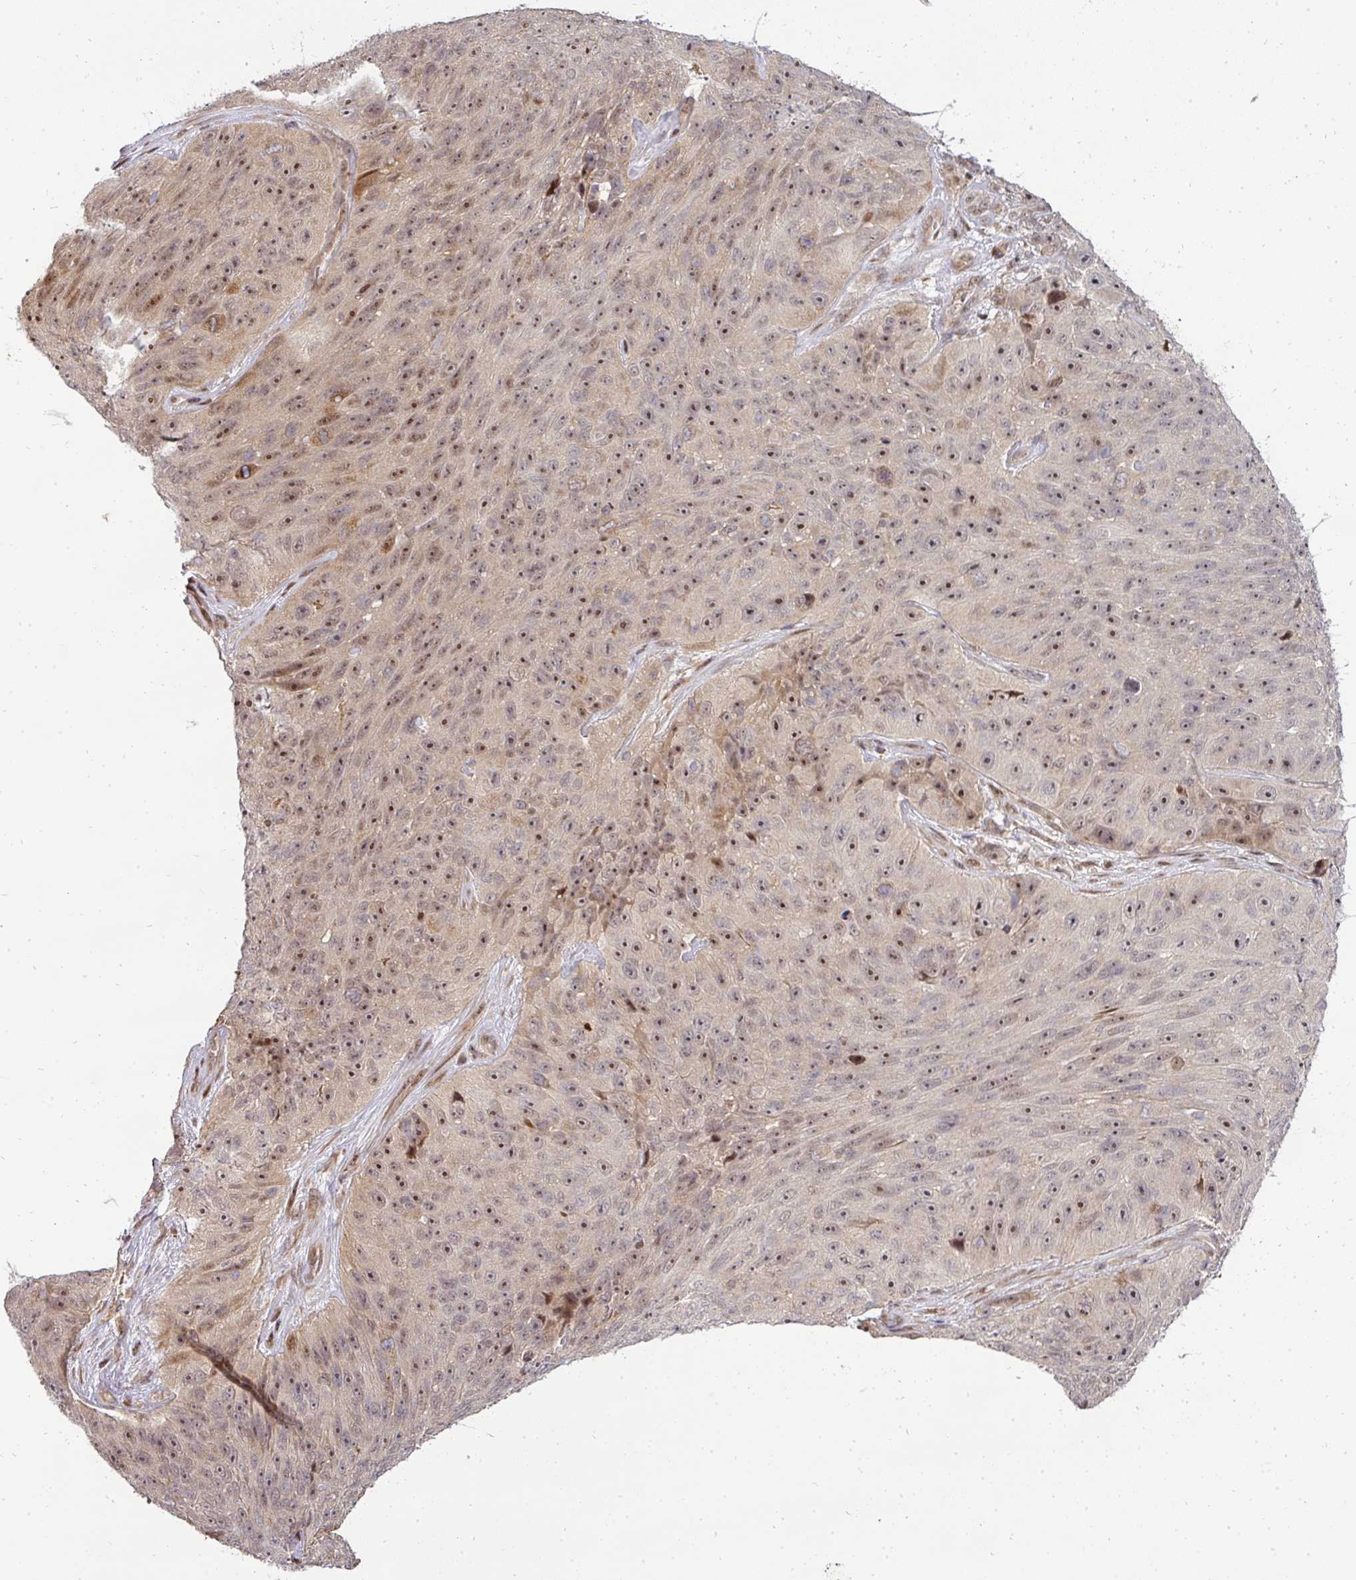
{"staining": {"intensity": "moderate", "quantity": ">75%", "location": "nuclear"}, "tissue": "skin cancer", "cell_type": "Tumor cells", "image_type": "cancer", "snomed": [{"axis": "morphology", "description": "Squamous cell carcinoma, NOS"}, {"axis": "topography", "description": "Skin"}], "caption": "This photomicrograph reveals immunohistochemistry staining of skin squamous cell carcinoma, with medium moderate nuclear positivity in approximately >75% of tumor cells.", "gene": "PATZ1", "patient": {"sex": "female", "age": 87}}